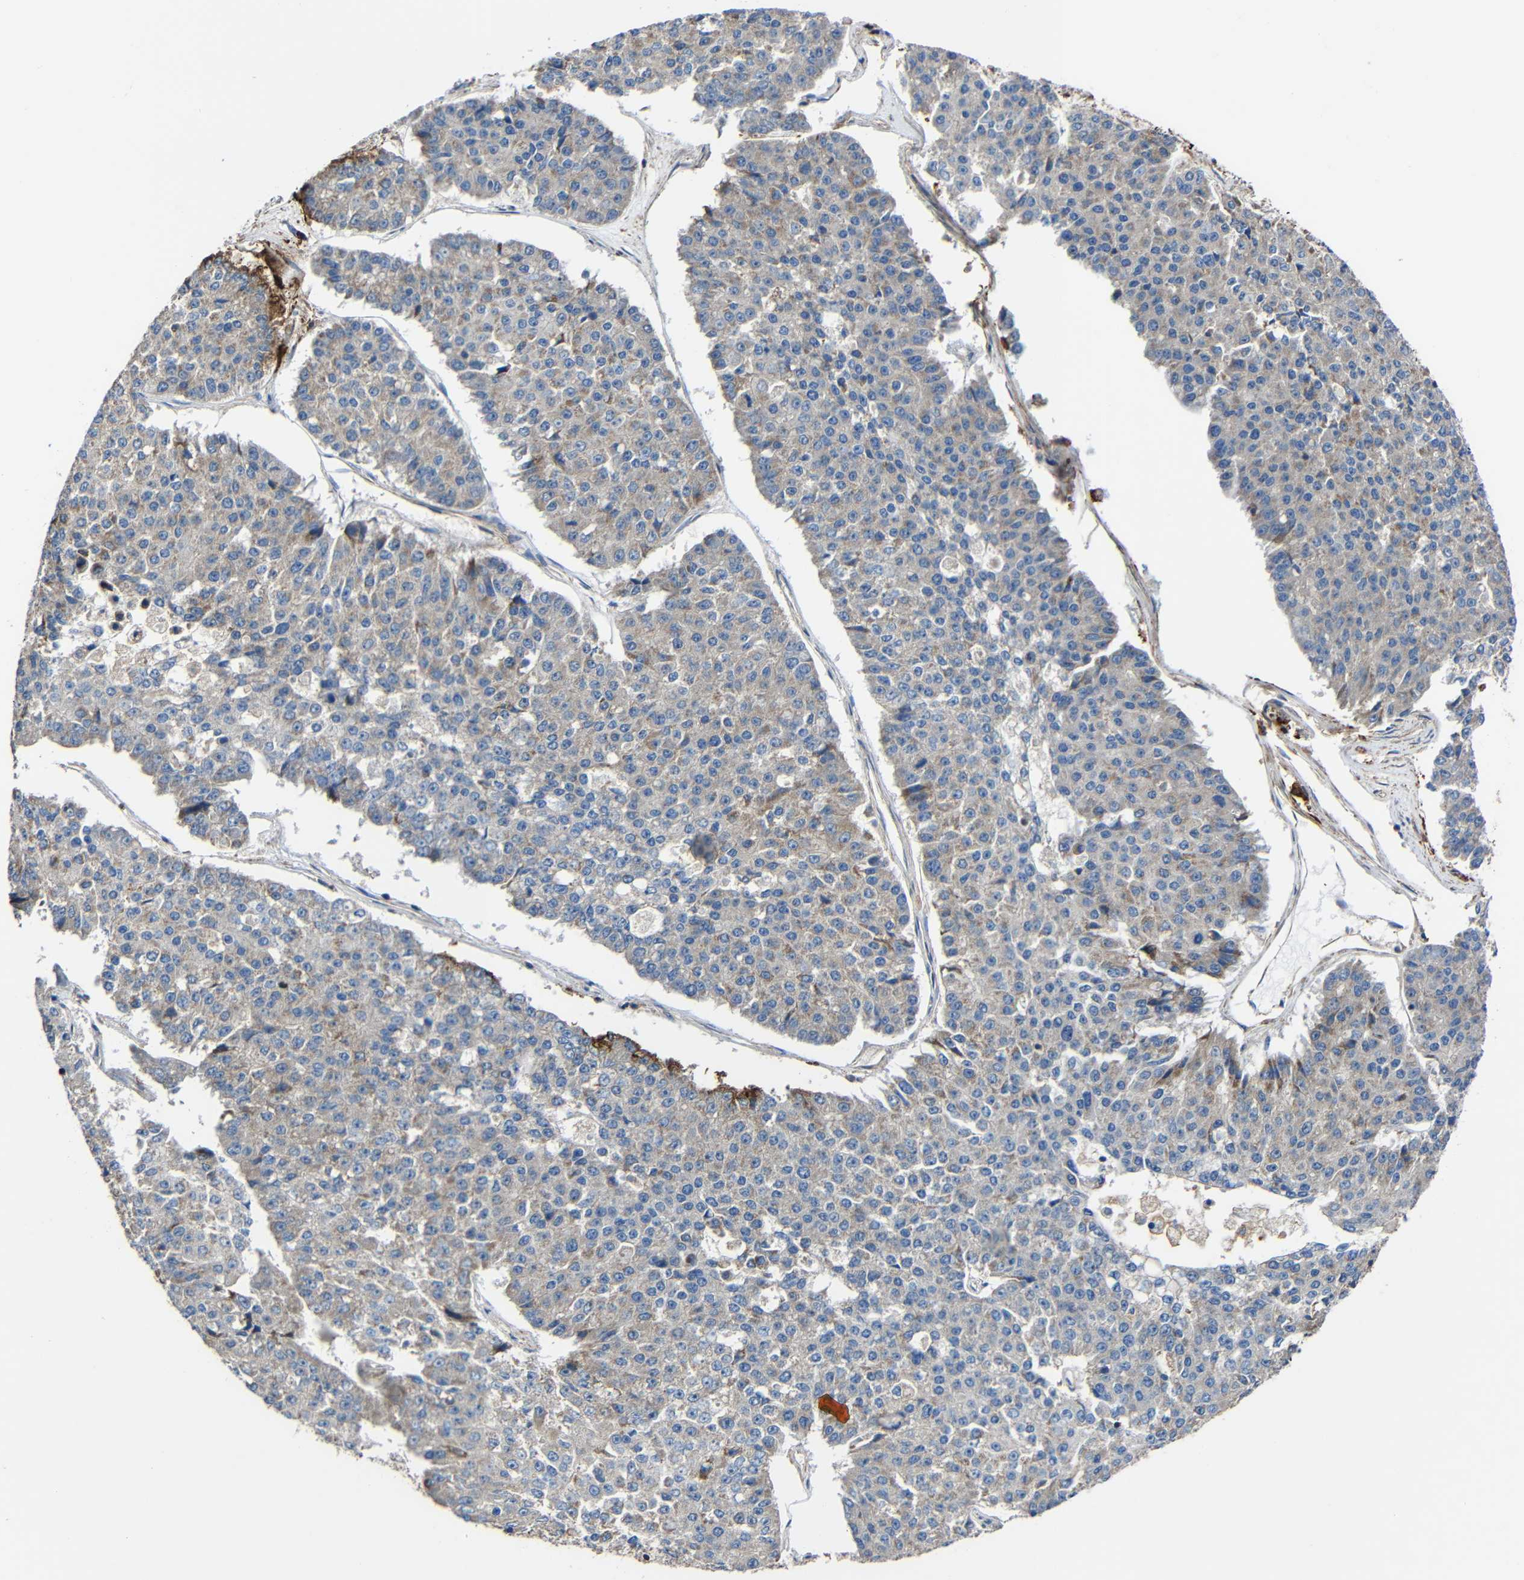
{"staining": {"intensity": "weak", "quantity": "<25%", "location": "cytoplasmic/membranous"}, "tissue": "pancreatic cancer", "cell_type": "Tumor cells", "image_type": "cancer", "snomed": [{"axis": "morphology", "description": "Adenocarcinoma, NOS"}, {"axis": "topography", "description": "Pancreas"}], "caption": "High power microscopy photomicrograph of an immunohistochemistry photomicrograph of pancreatic adenocarcinoma, revealing no significant staining in tumor cells.", "gene": "RHOT2", "patient": {"sex": "male", "age": 50}}